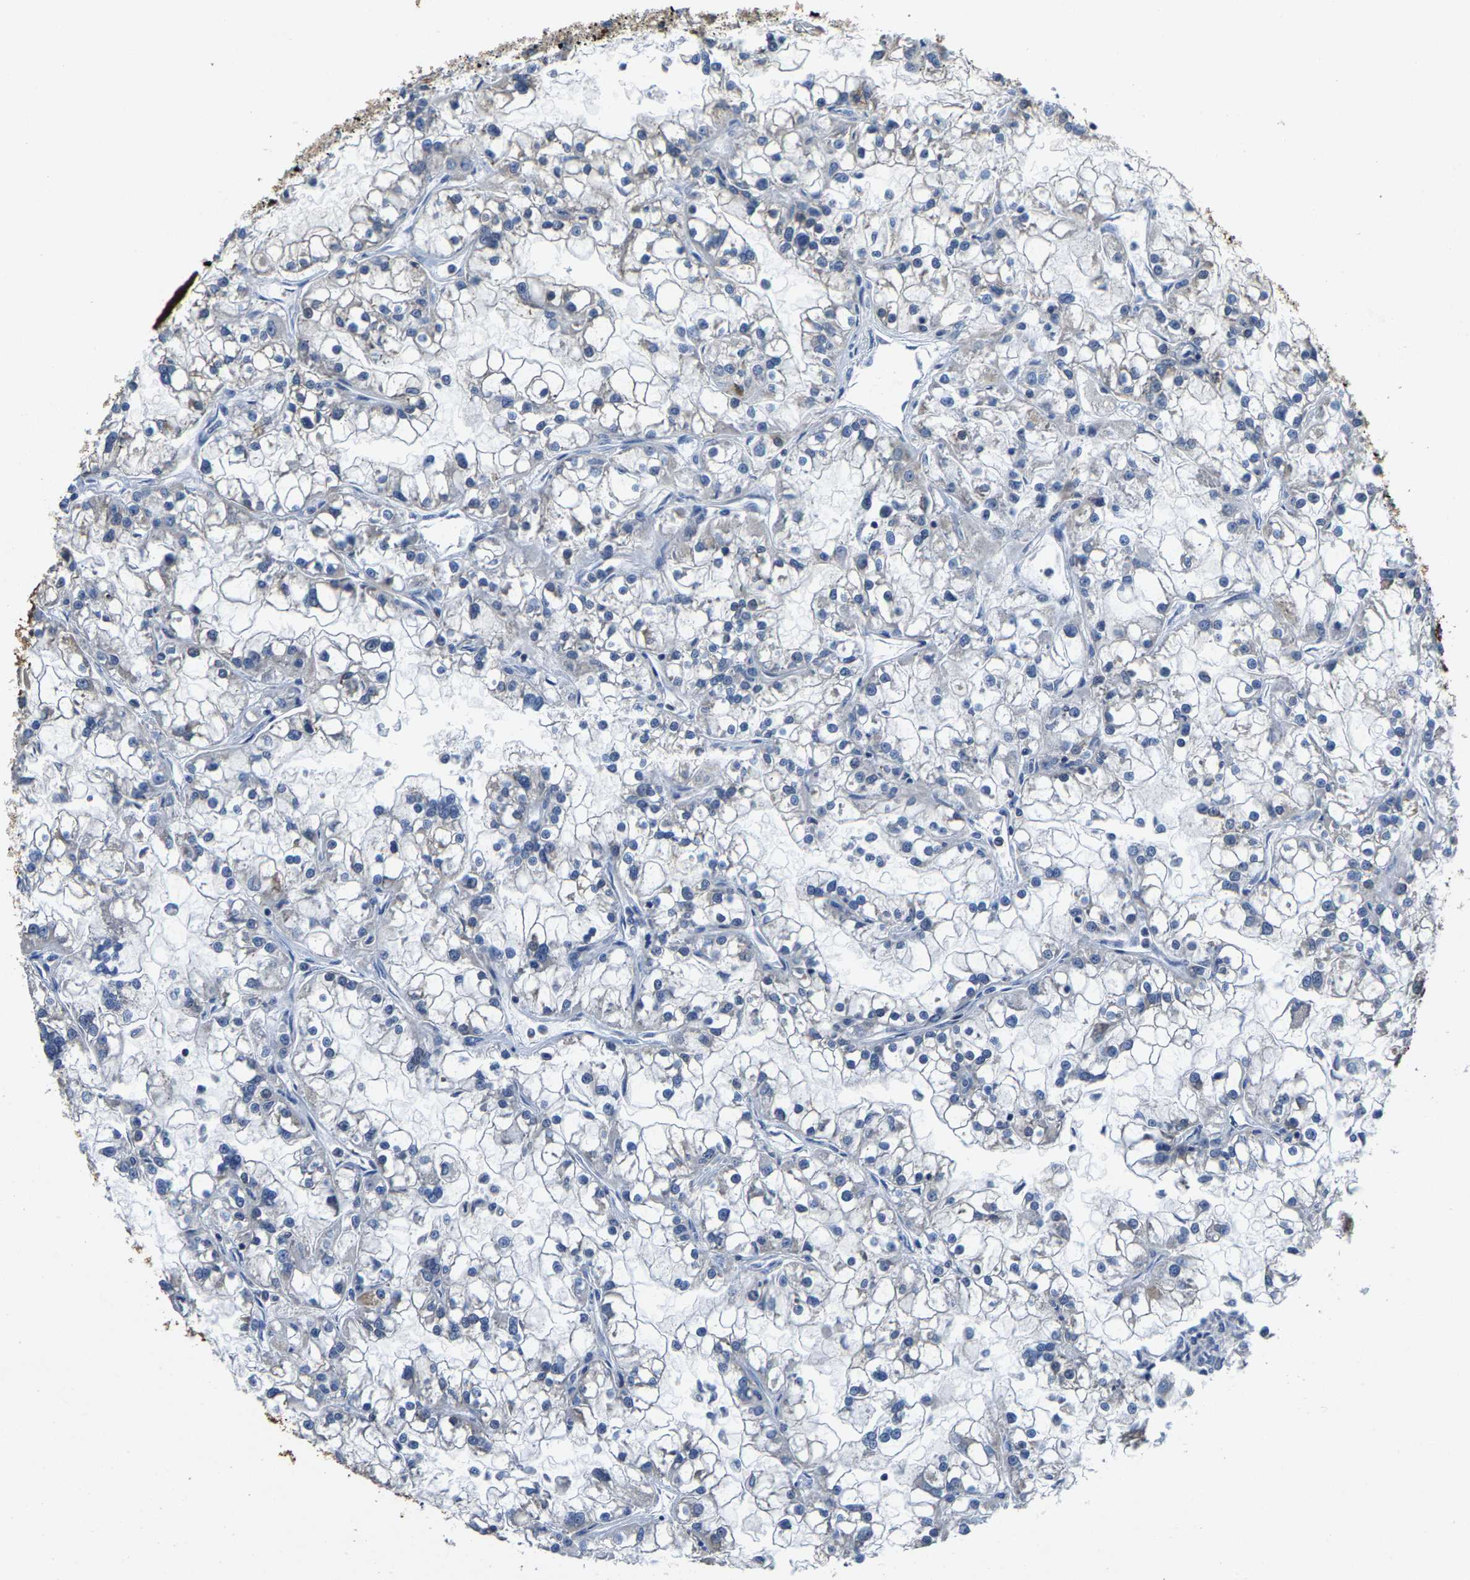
{"staining": {"intensity": "negative", "quantity": "none", "location": "none"}, "tissue": "renal cancer", "cell_type": "Tumor cells", "image_type": "cancer", "snomed": [{"axis": "morphology", "description": "Adenocarcinoma, NOS"}, {"axis": "topography", "description": "Kidney"}], "caption": "Protein analysis of adenocarcinoma (renal) reveals no significant expression in tumor cells. (Immunohistochemistry, brightfield microscopy, high magnification).", "gene": "SHMT2", "patient": {"sex": "female", "age": 52}}